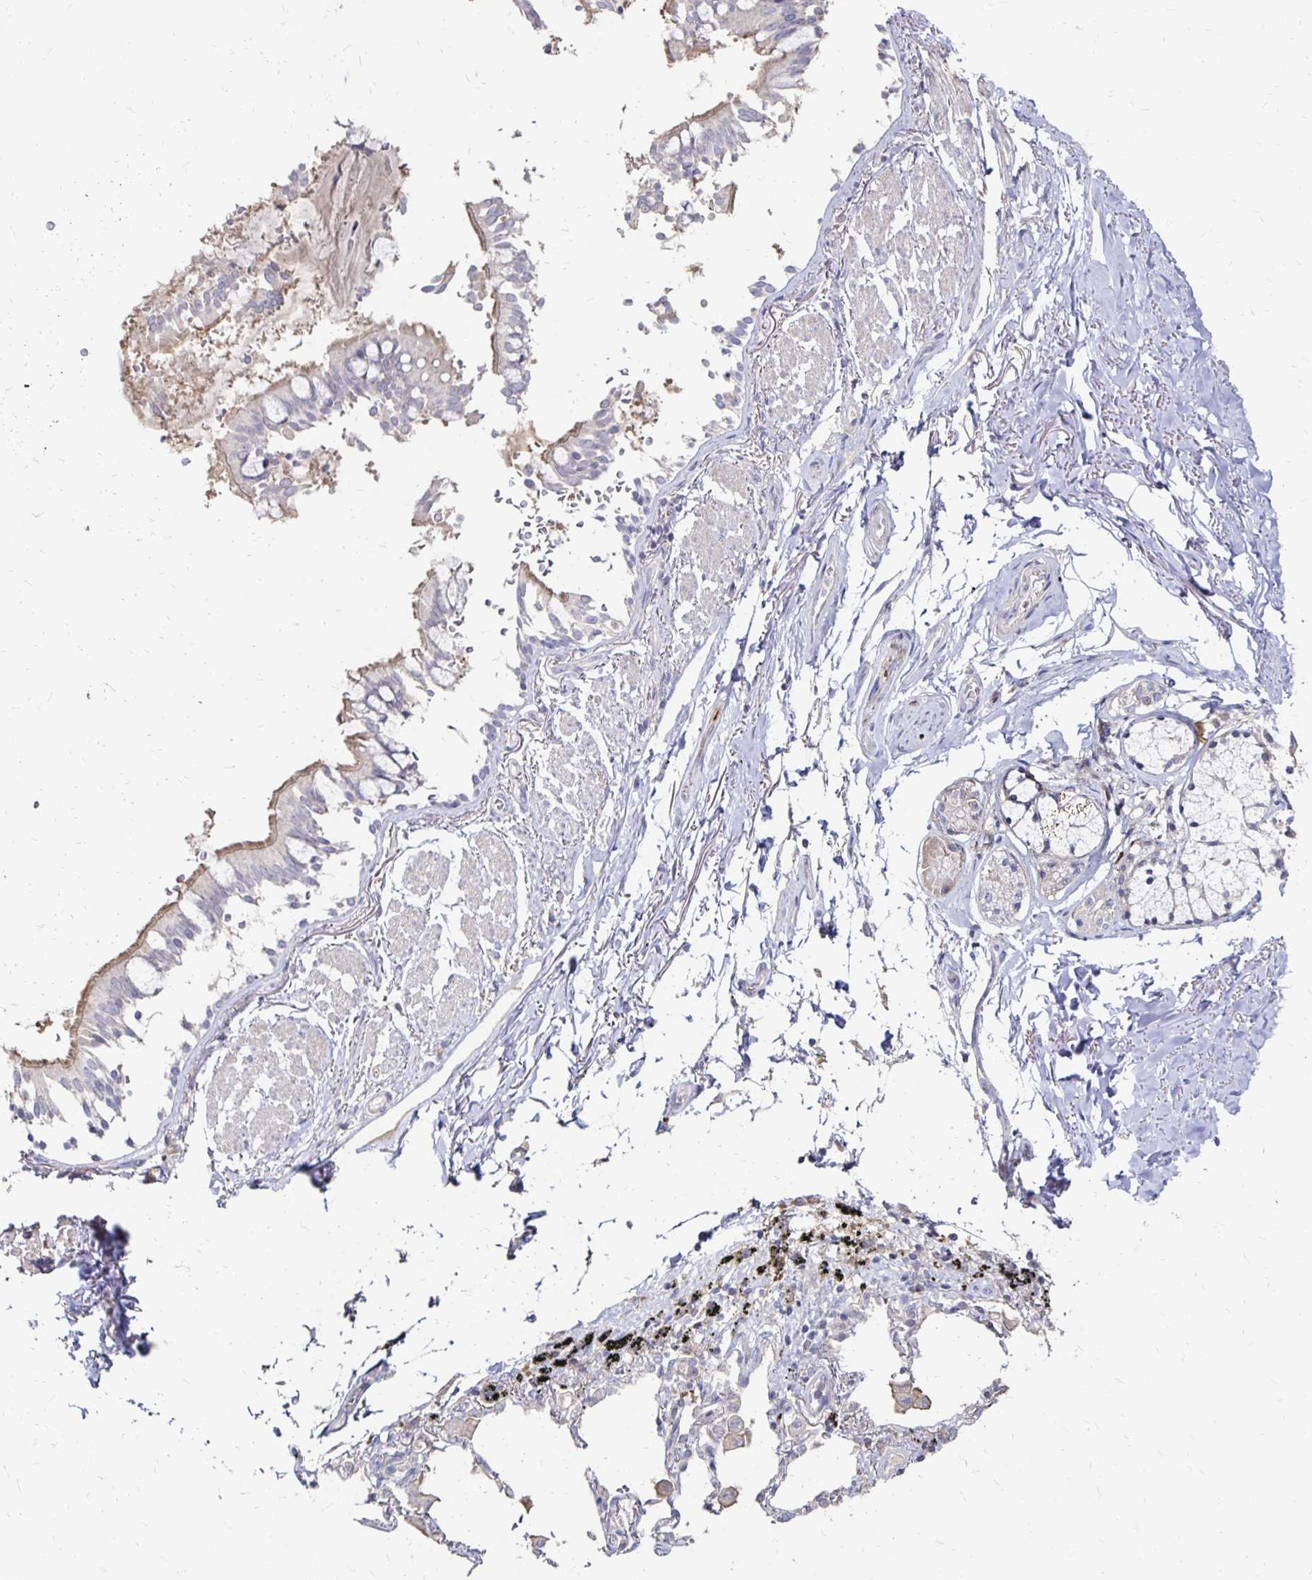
{"staining": {"intensity": "moderate", "quantity": "<25%", "location": "cytoplasmic/membranous"}, "tissue": "bronchus", "cell_type": "Respiratory epithelial cells", "image_type": "normal", "snomed": [{"axis": "morphology", "description": "Normal tissue, NOS"}, {"axis": "topography", "description": "Bronchus"}], "caption": "DAB immunohistochemical staining of unremarkable bronchus reveals moderate cytoplasmic/membranous protein staining in approximately <25% of respiratory epithelial cells. (IHC, brightfield microscopy, high magnification).", "gene": "ZNF727", "patient": {"sex": "male", "age": 70}}